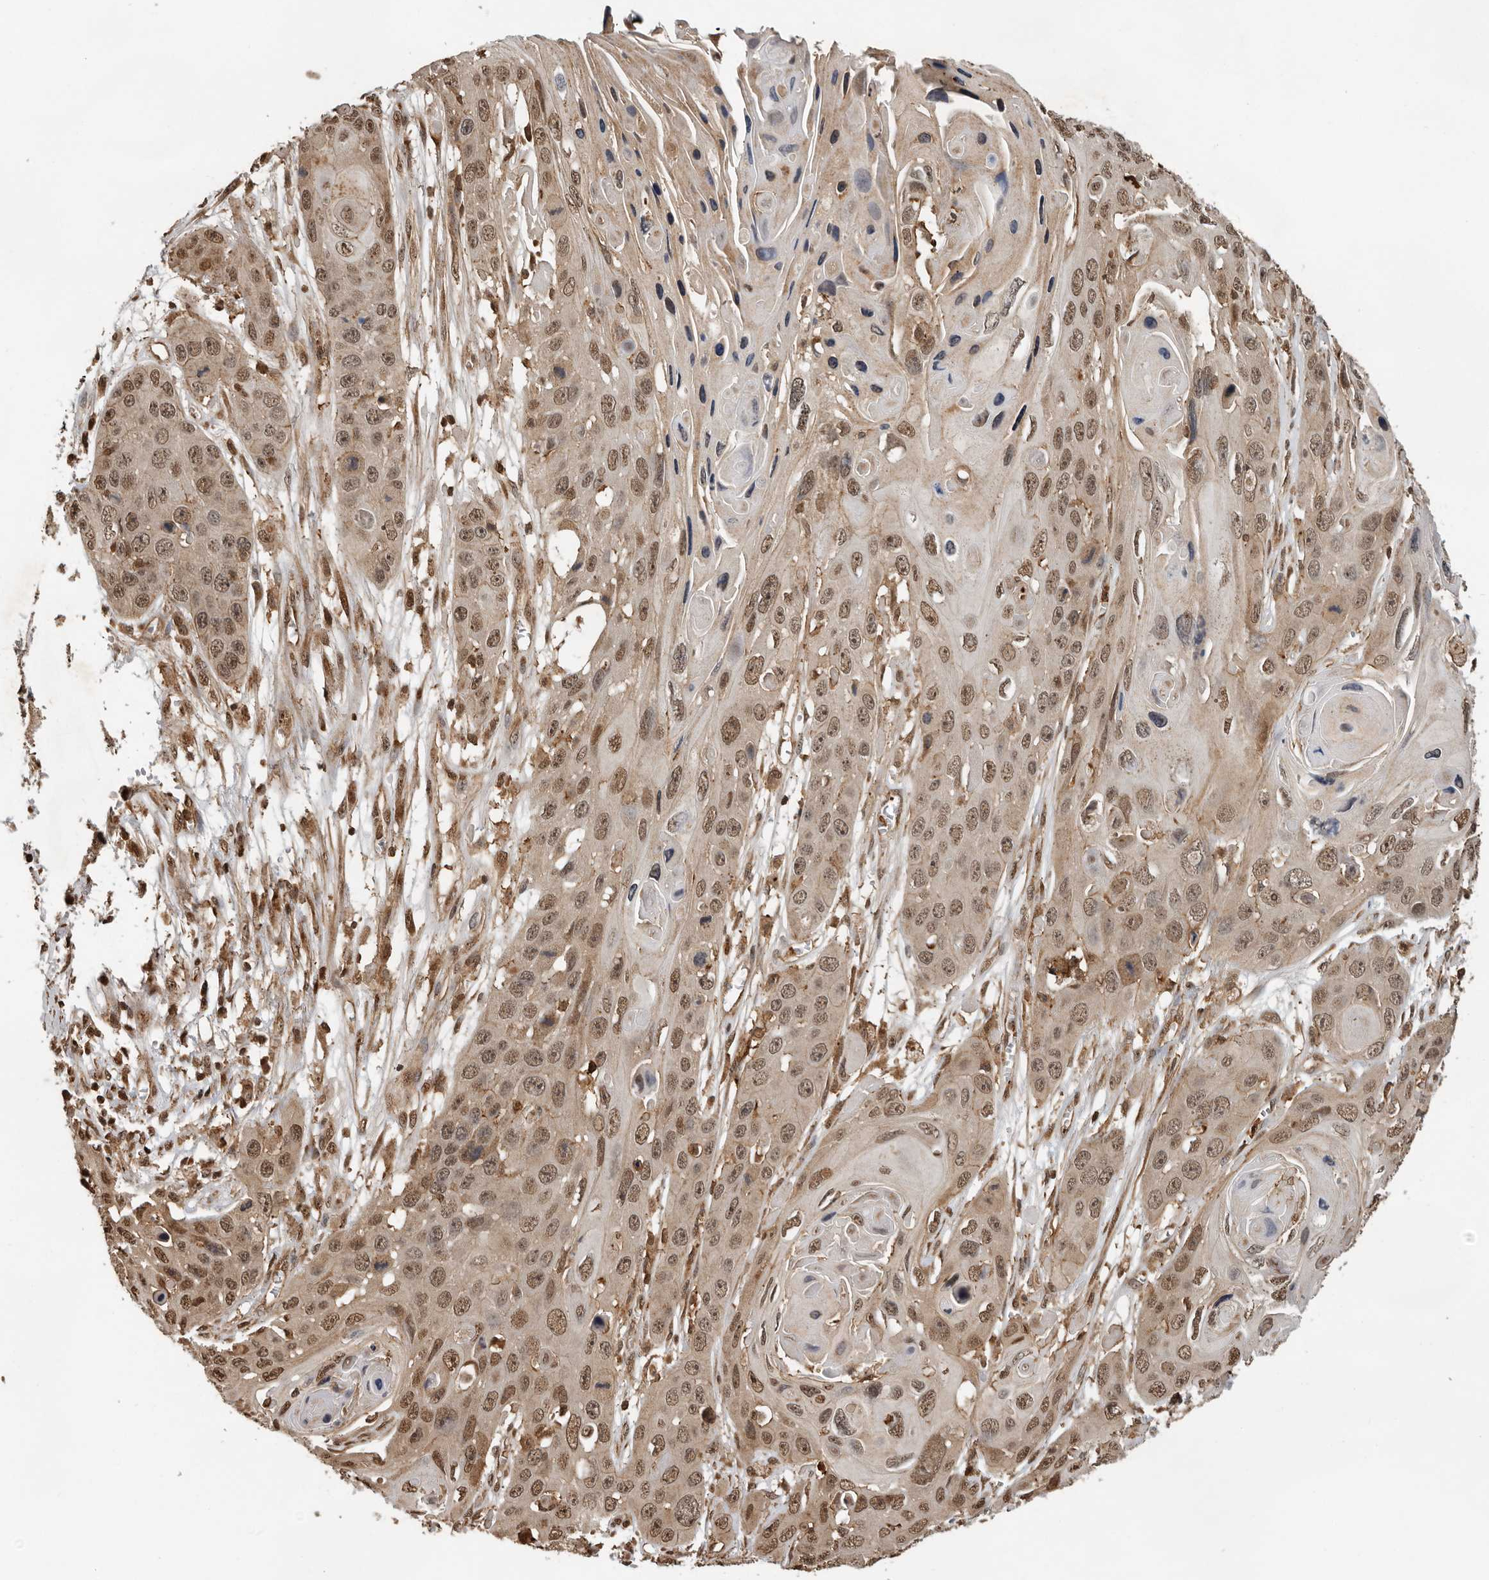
{"staining": {"intensity": "moderate", "quantity": ">75%", "location": "nuclear"}, "tissue": "skin cancer", "cell_type": "Tumor cells", "image_type": "cancer", "snomed": [{"axis": "morphology", "description": "Squamous cell carcinoma, NOS"}, {"axis": "topography", "description": "Skin"}], "caption": "Human skin cancer (squamous cell carcinoma) stained with a protein marker demonstrates moderate staining in tumor cells.", "gene": "RNF157", "patient": {"sex": "male", "age": 55}}